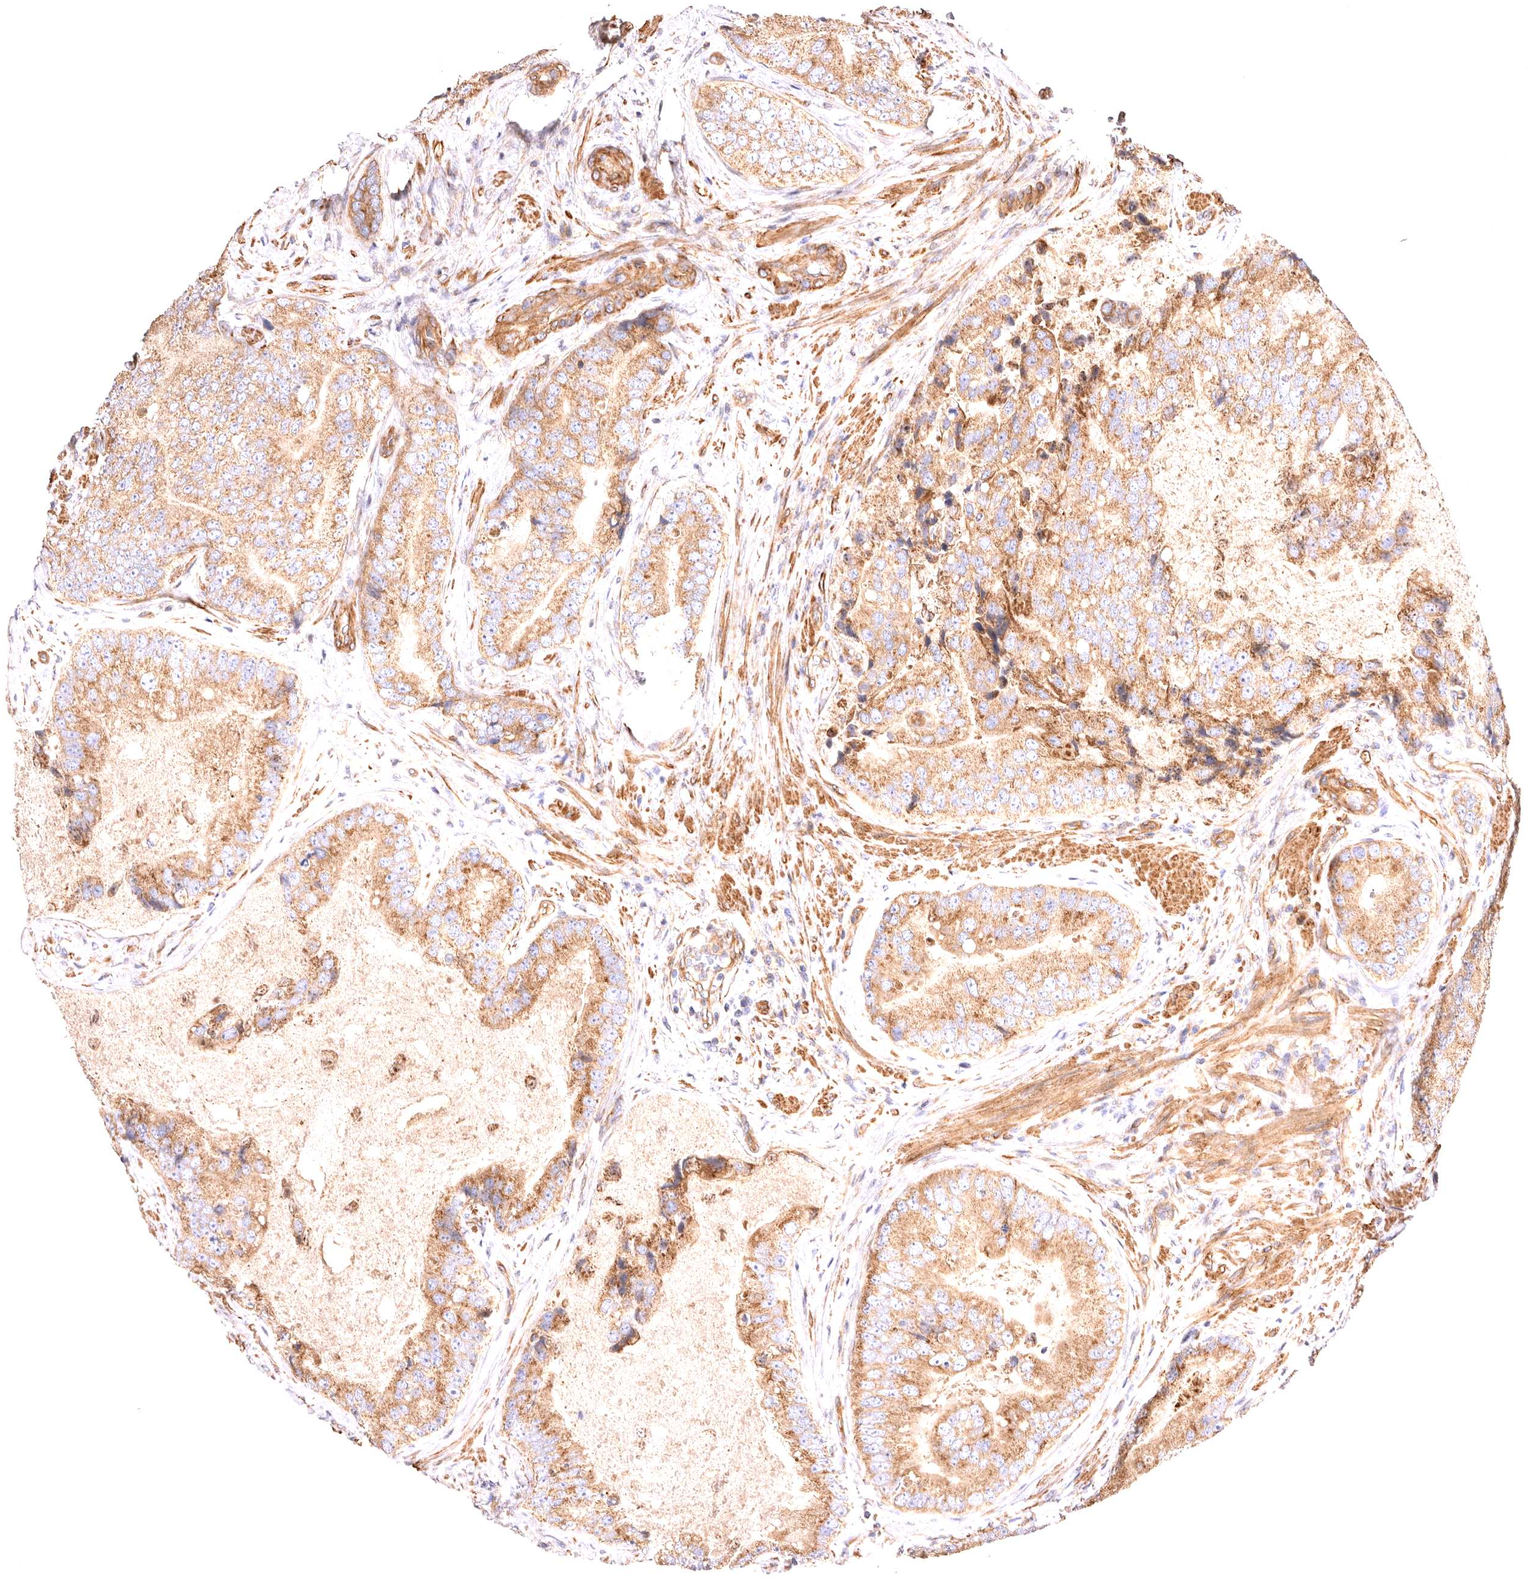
{"staining": {"intensity": "moderate", "quantity": ">75%", "location": "cytoplasmic/membranous"}, "tissue": "prostate cancer", "cell_type": "Tumor cells", "image_type": "cancer", "snomed": [{"axis": "morphology", "description": "Adenocarcinoma, High grade"}, {"axis": "topography", "description": "Prostate"}], "caption": "A histopathology image of prostate adenocarcinoma (high-grade) stained for a protein reveals moderate cytoplasmic/membranous brown staining in tumor cells.", "gene": "VPS45", "patient": {"sex": "male", "age": 70}}